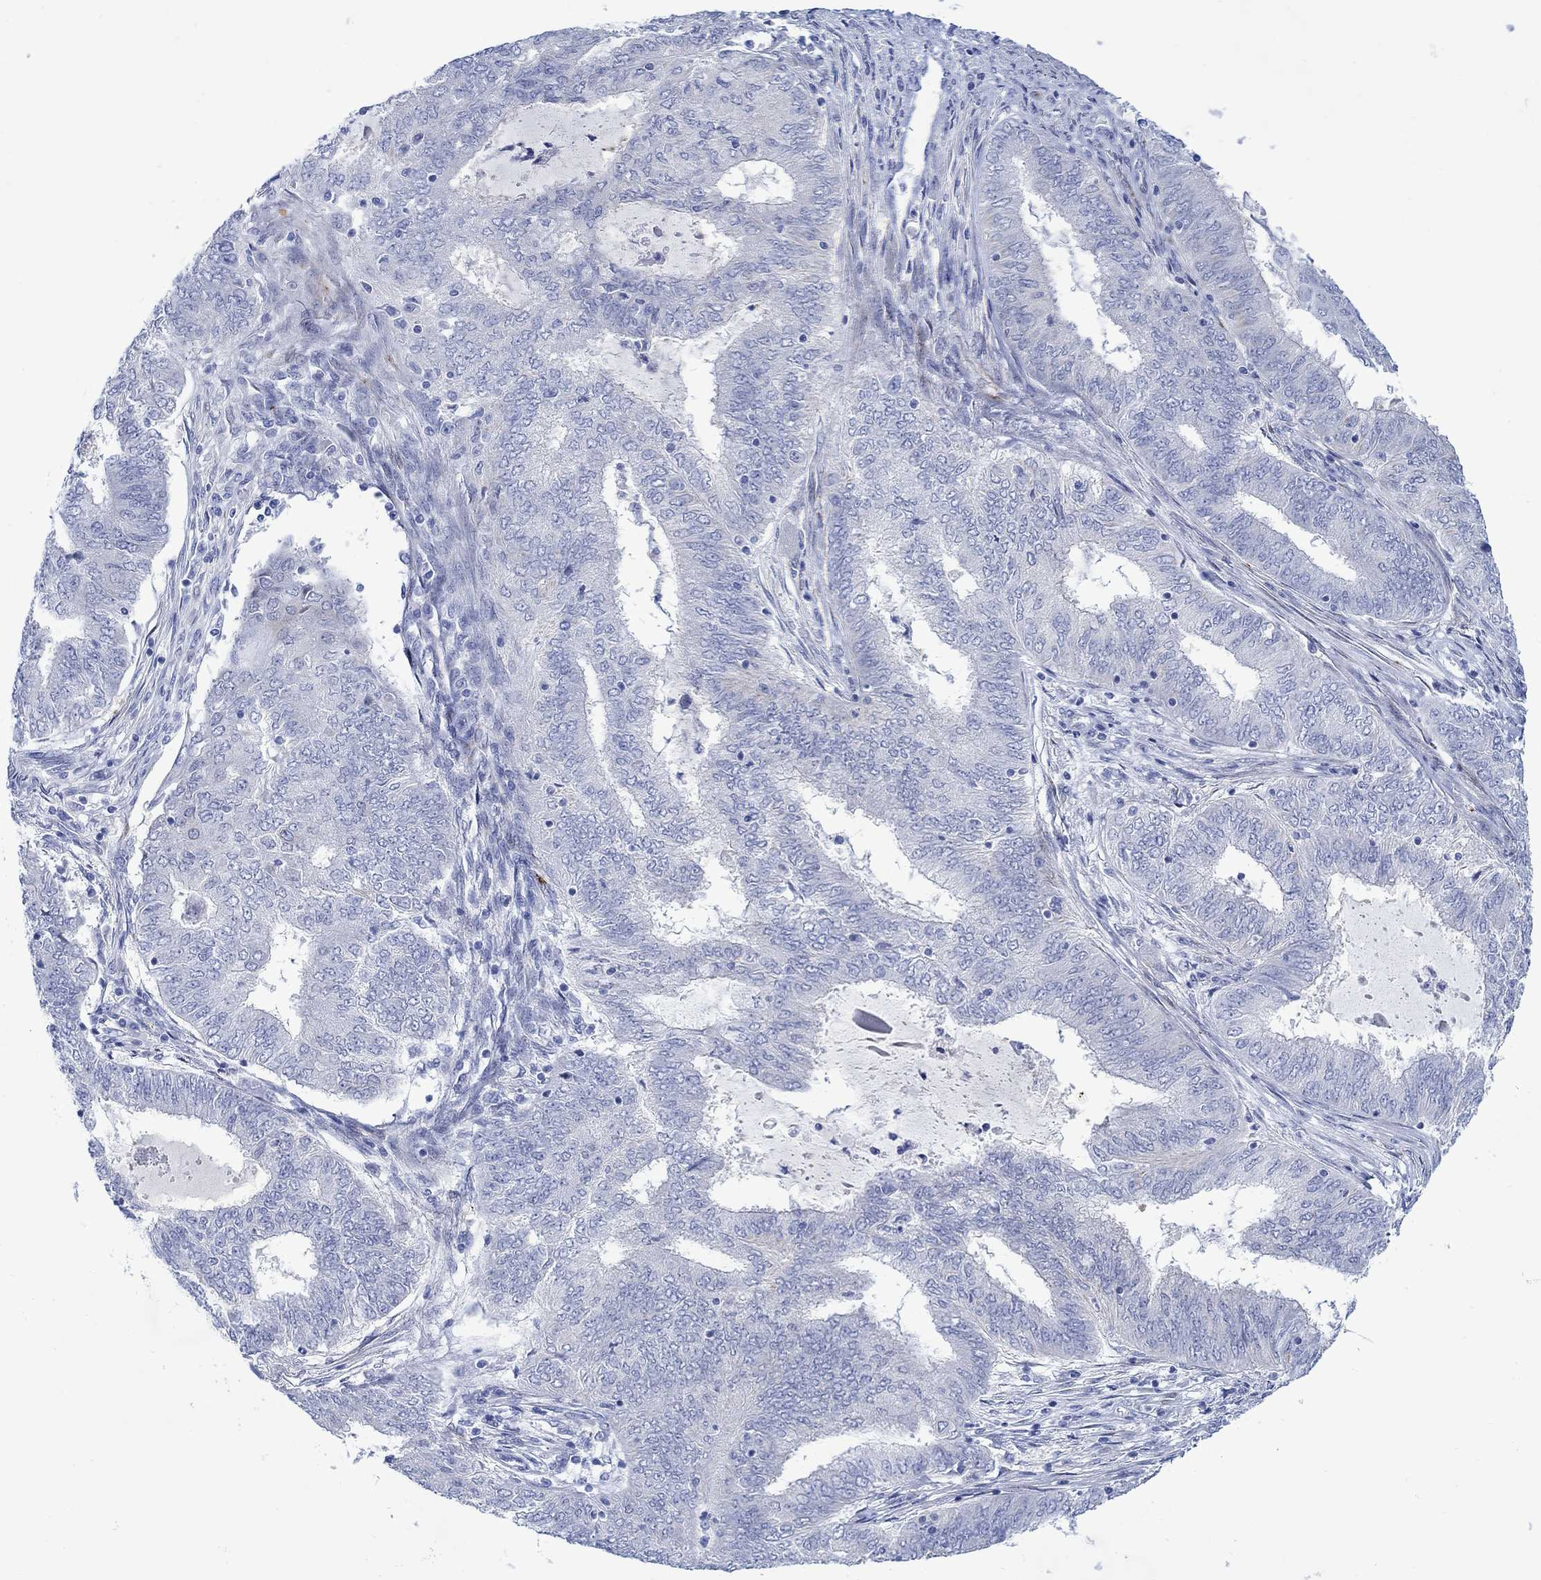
{"staining": {"intensity": "negative", "quantity": "none", "location": "none"}, "tissue": "endometrial cancer", "cell_type": "Tumor cells", "image_type": "cancer", "snomed": [{"axis": "morphology", "description": "Adenocarcinoma, NOS"}, {"axis": "topography", "description": "Endometrium"}], "caption": "High magnification brightfield microscopy of endometrial adenocarcinoma stained with DAB (3,3'-diaminobenzidine) (brown) and counterstained with hematoxylin (blue): tumor cells show no significant expression.", "gene": "KSR2", "patient": {"sex": "female", "age": 62}}